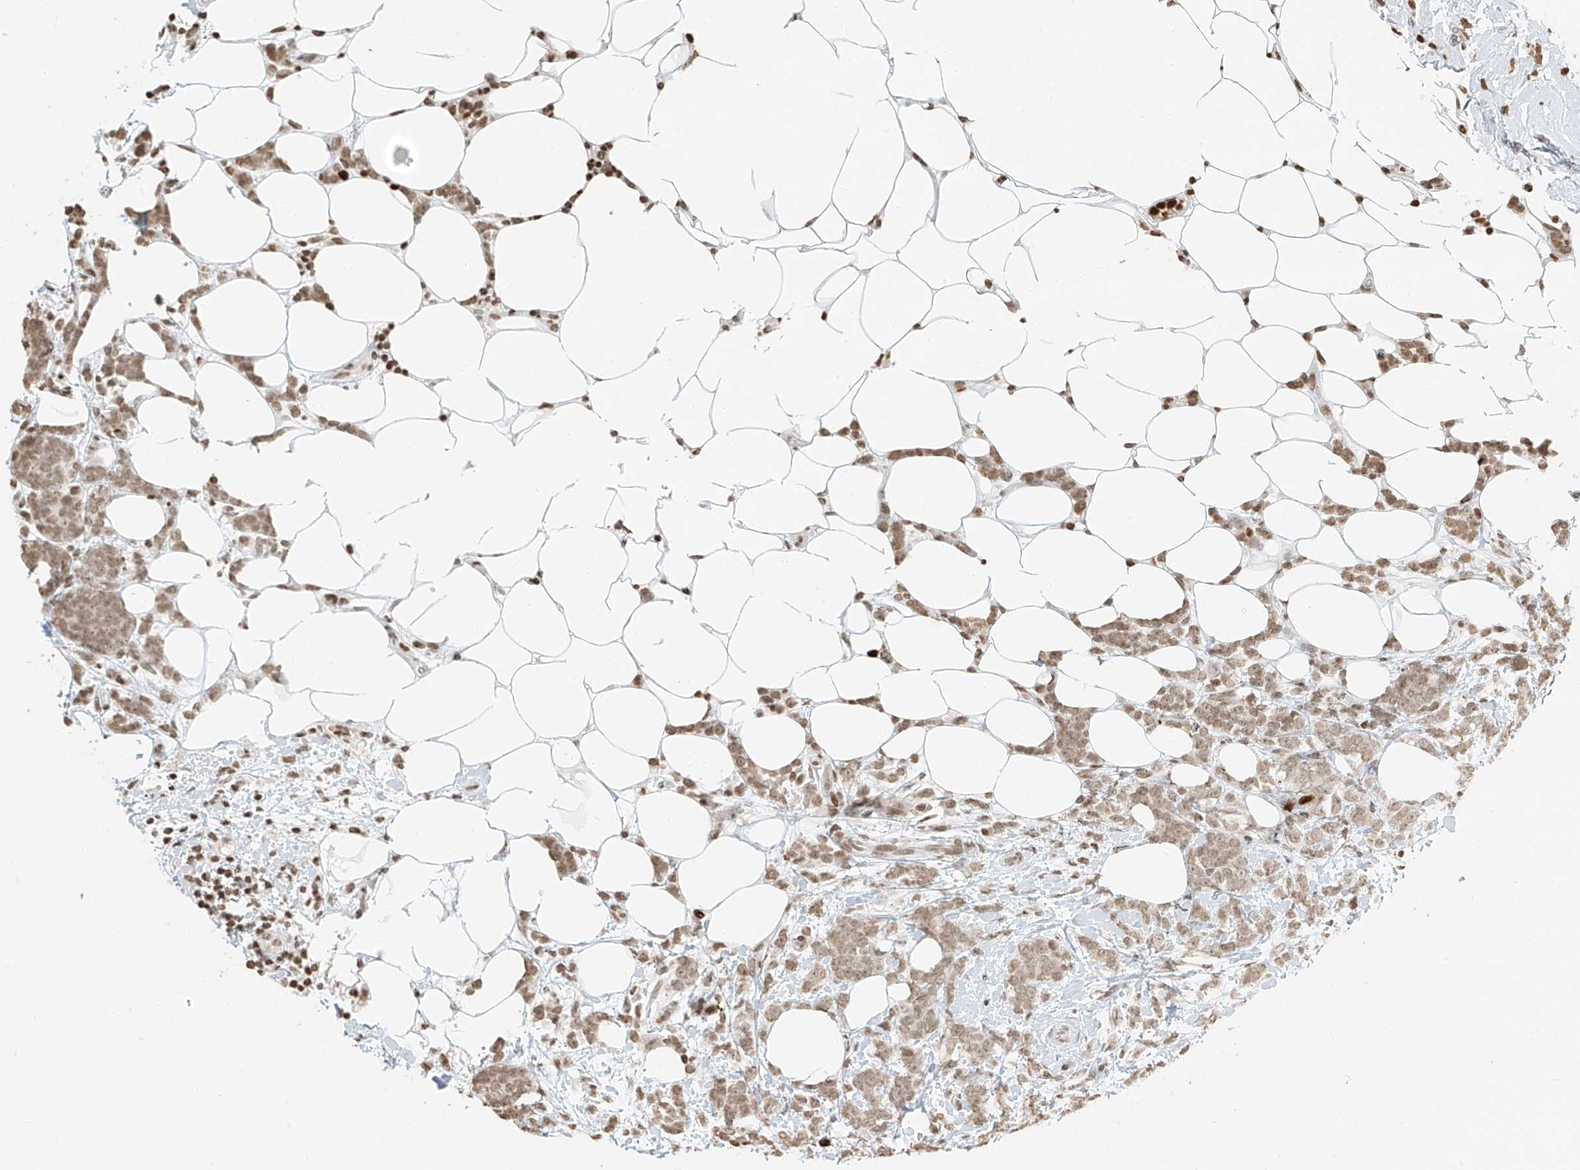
{"staining": {"intensity": "weak", "quantity": ">75%", "location": "nuclear"}, "tissue": "breast cancer", "cell_type": "Tumor cells", "image_type": "cancer", "snomed": [{"axis": "morphology", "description": "Lobular carcinoma"}, {"axis": "topography", "description": "Breast"}], "caption": "Immunohistochemical staining of human breast cancer (lobular carcinoma) shows low levels of weak nuclear staining in about >75% of tumor cells. The protein is stained brown, and the nuclei are stained in blue (DAB (3,3'-diaminobenzidine) IHC with brightfield microscopy, high magnification).", "gene": "C17orf58", "patient": {"sex": "female", "age": 58}}